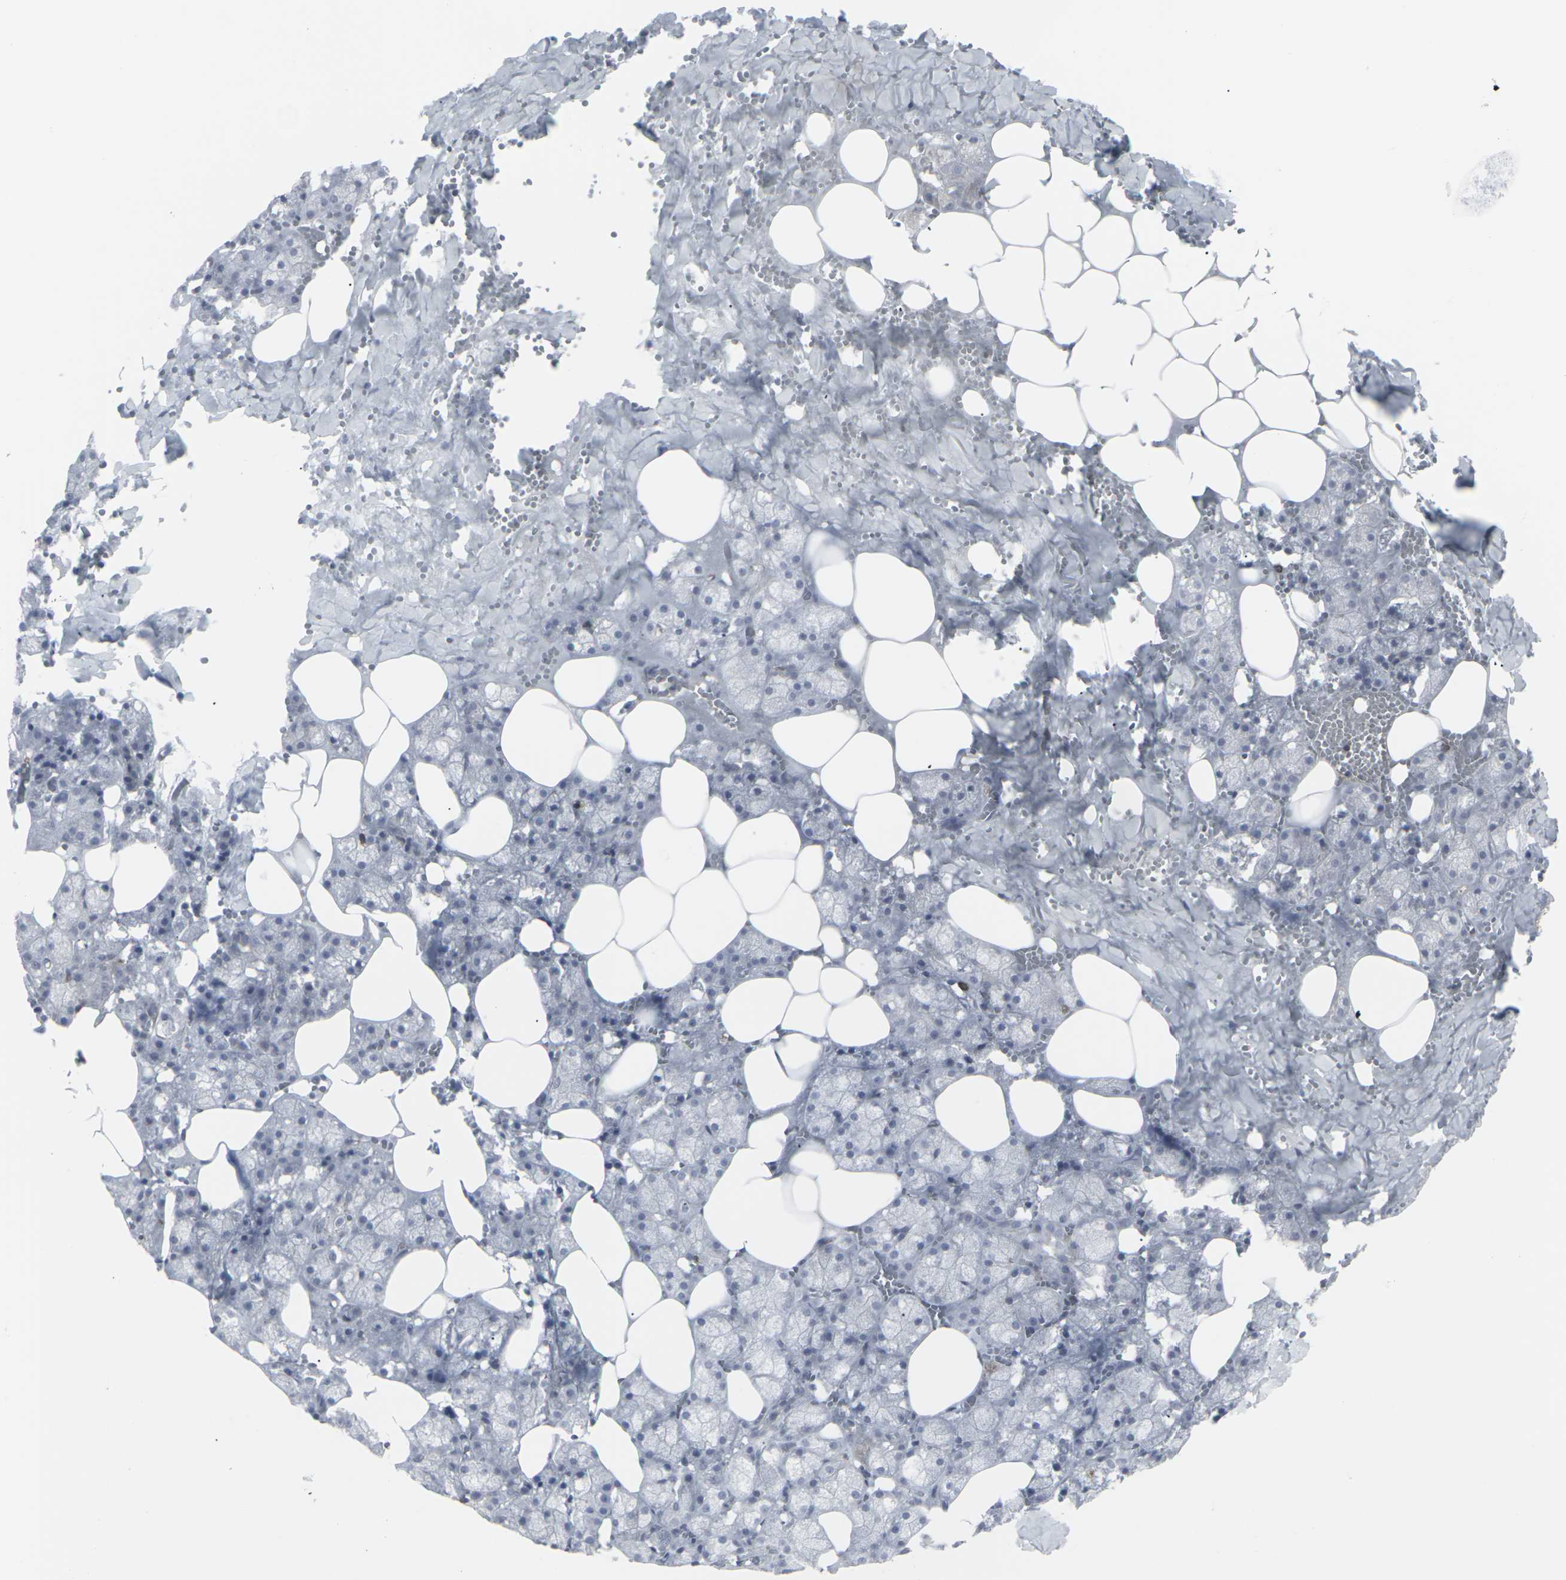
{"staining": {"intensity": "negative", "quantity": "none", "location": "none"}, "tissue": "salivary gland", "cell_type": "Glandular cells", "image_type": "normal", "snomed": [{"axis": "morphology", "description": "Normal tissue, NOS"}, {"axis": "topography", "description": "Salivary gland"}], "caption": "Glandular cells show no significant protein staining in normal salivary gland.", "gene": "APOBEC2", "patient": {"sex": "male", "age": 62}}